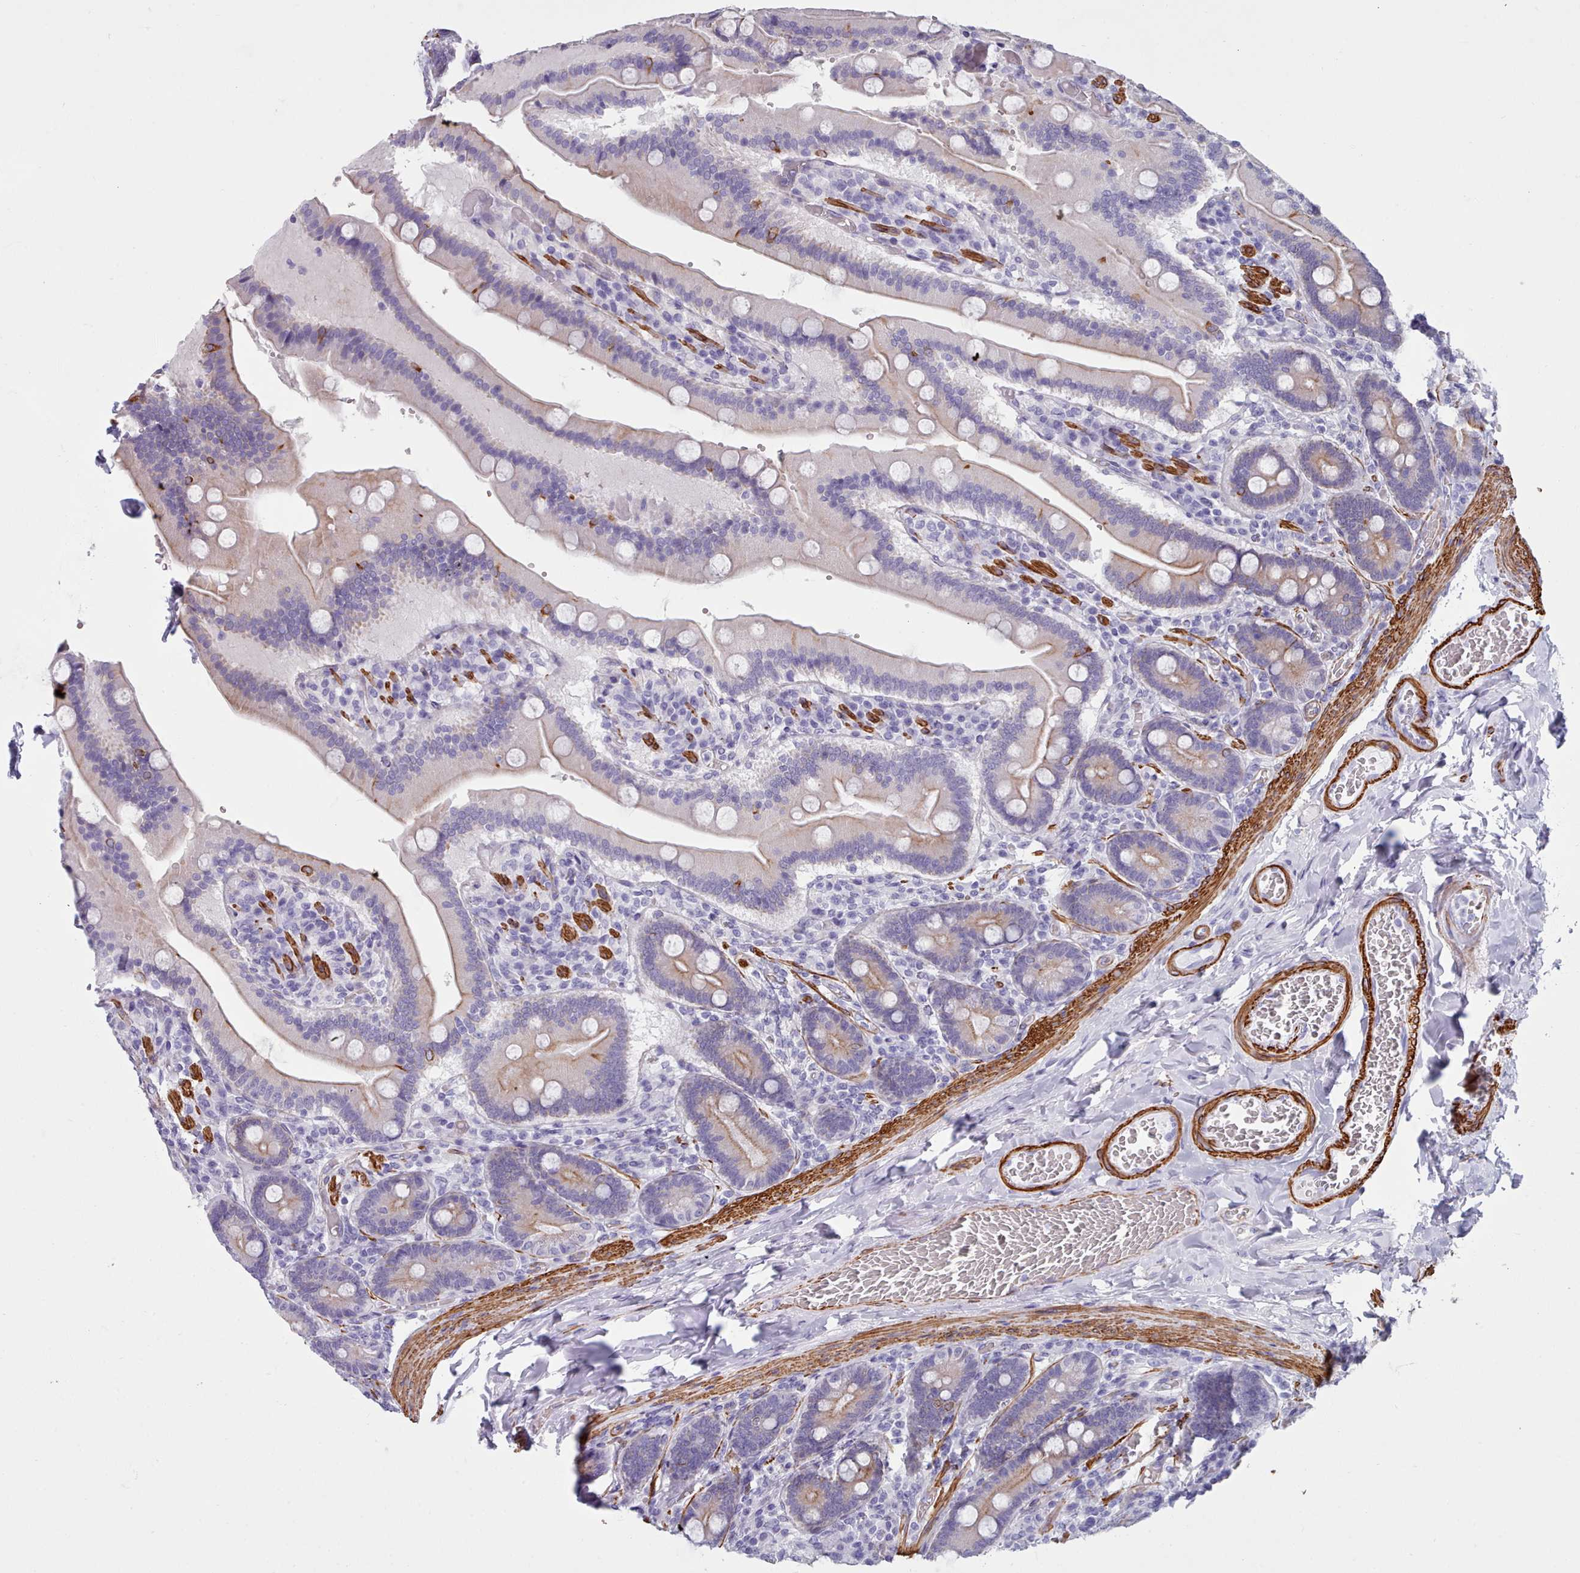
{"staining": {"intensity": "moderate", "quantity": "<25%", "location": "cytoplasmic/membranous"}, "tissue": "duodenum", "cell_type": "Glandular cells", "image_type": "normal", "snomed": [{"axis": "morphology", "description": "Normal tissue, NOS"}, {"axis": "topography", "description": "Duodenum"}], "caption": "Glandular cells exhibit moderate cytoplasmic/membranous staining in approximately <25% of cells in normal duodenum. (IHC, brightfield microscopy, high magnification).", "gene": "FPGS", "patient": {"sex": "female", "age": 62}}